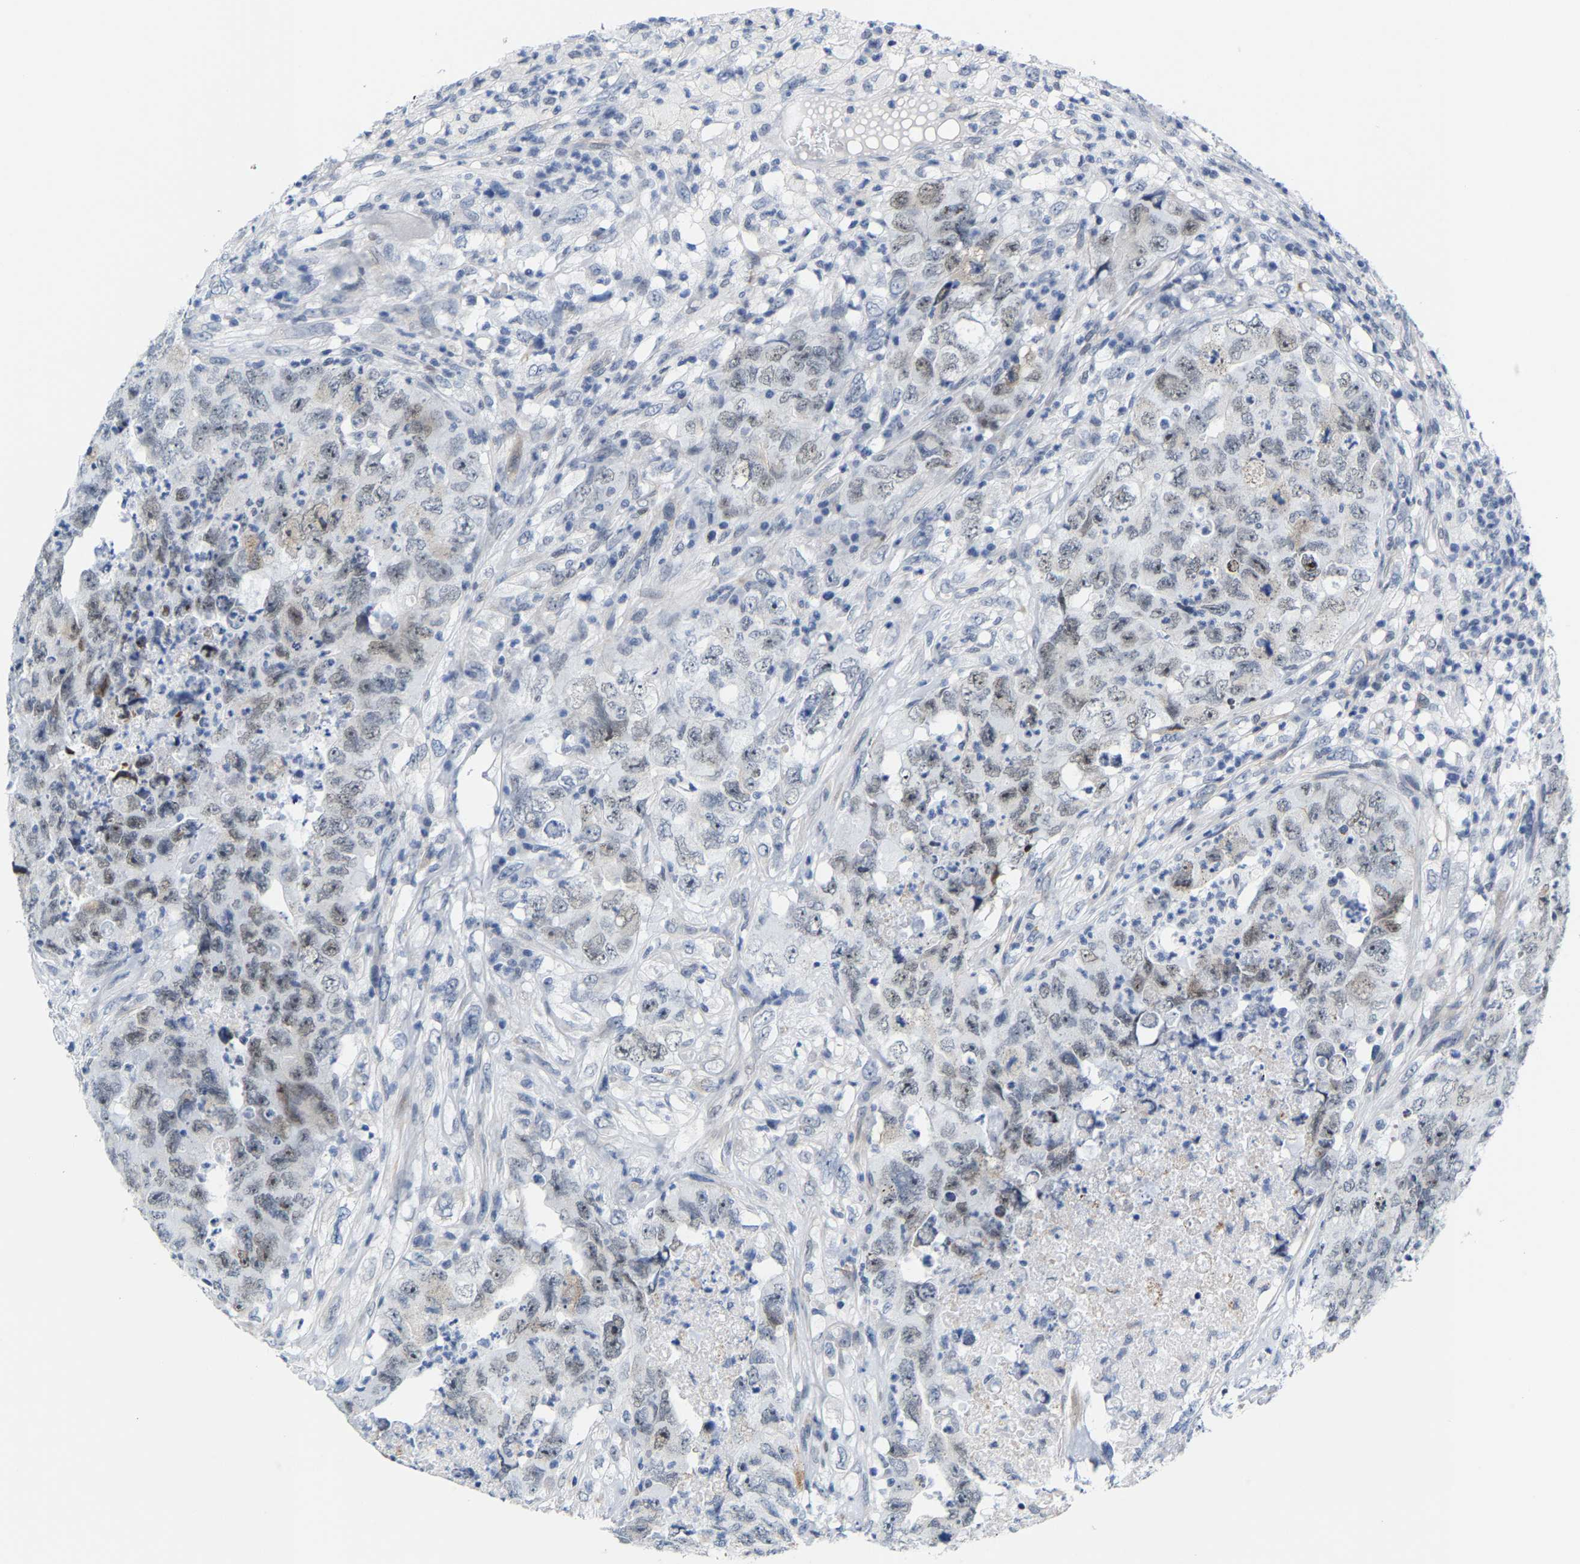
{"staining": {"intensity": "weak", "quantity": ">75%", "location": "nuclear"}, "tissue": "testis cancer", "cell_type": "Tumor cells", "image_type": "cancer", "snomed": [{"axis": "morphology", "description": "Carcinoma, Embryonal, NOS"}, {"axis": "topography", "description": "Testis"}], "caption": "Approximately >75% of tumor cells in embryonal carcinoma (testis) reveal weak nuclear protein positivity as visualized by brown immunohistochemical staining.", "gene": "FAM180A", "patient": {"sex": "male", "age": 32}}